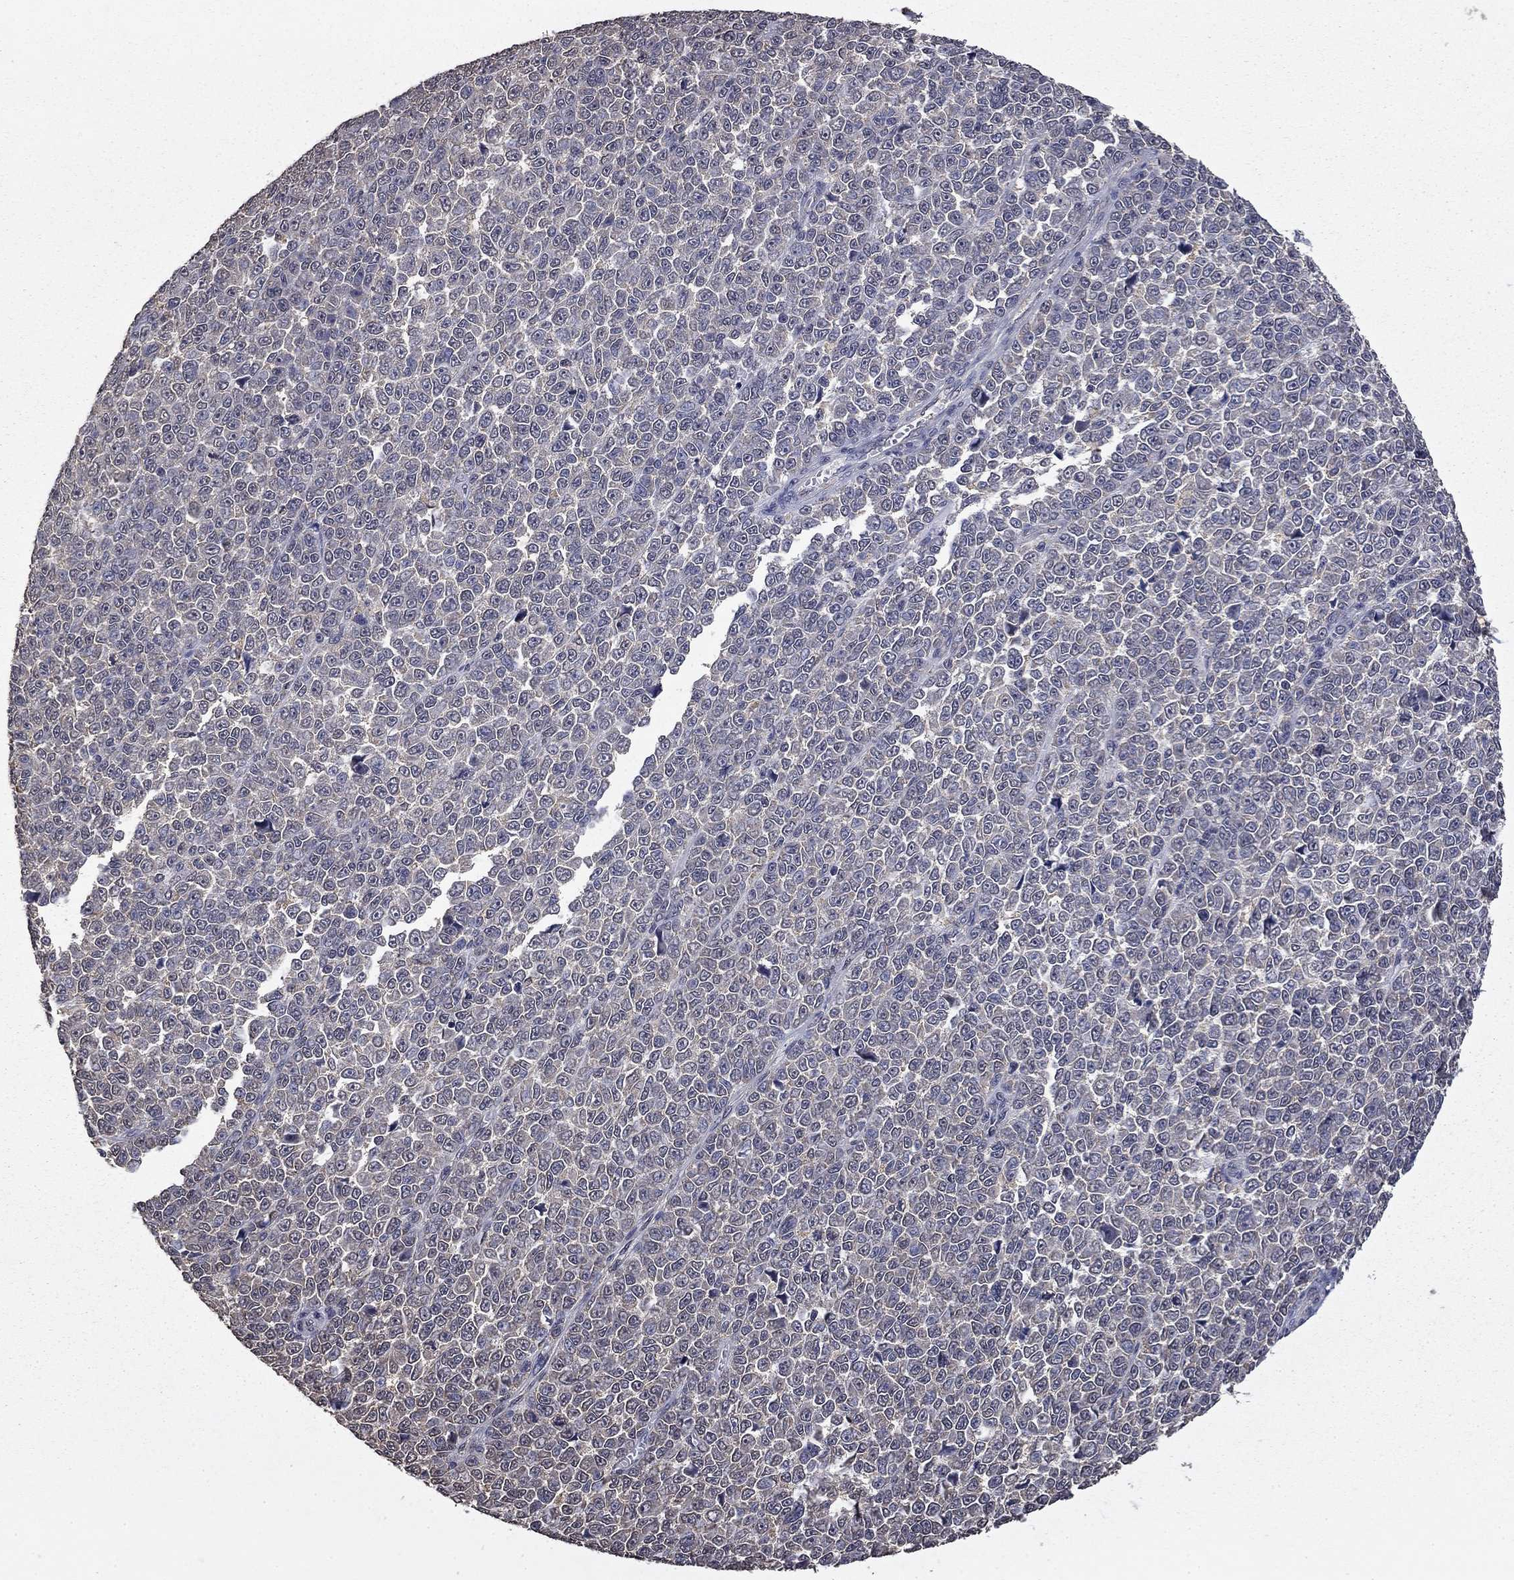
{"staining": {"intensity": "negative", "quantity": "none", "location": "none"}, "tissue": "melanoma", "cell_type": "Tumor cells", "image_type": "cancer", "snomed": [{"axis": "morphology", "description": "Malignant melanoma, NOS"}, {"axis": "topography", "description": "Skin"}], "caption": "This is a image of IHC staining of malignant melanoma, which shows no positivity in tumor cells.", "gene": "MFAP3L", "patient": {"sex": "female", "age": 95}}